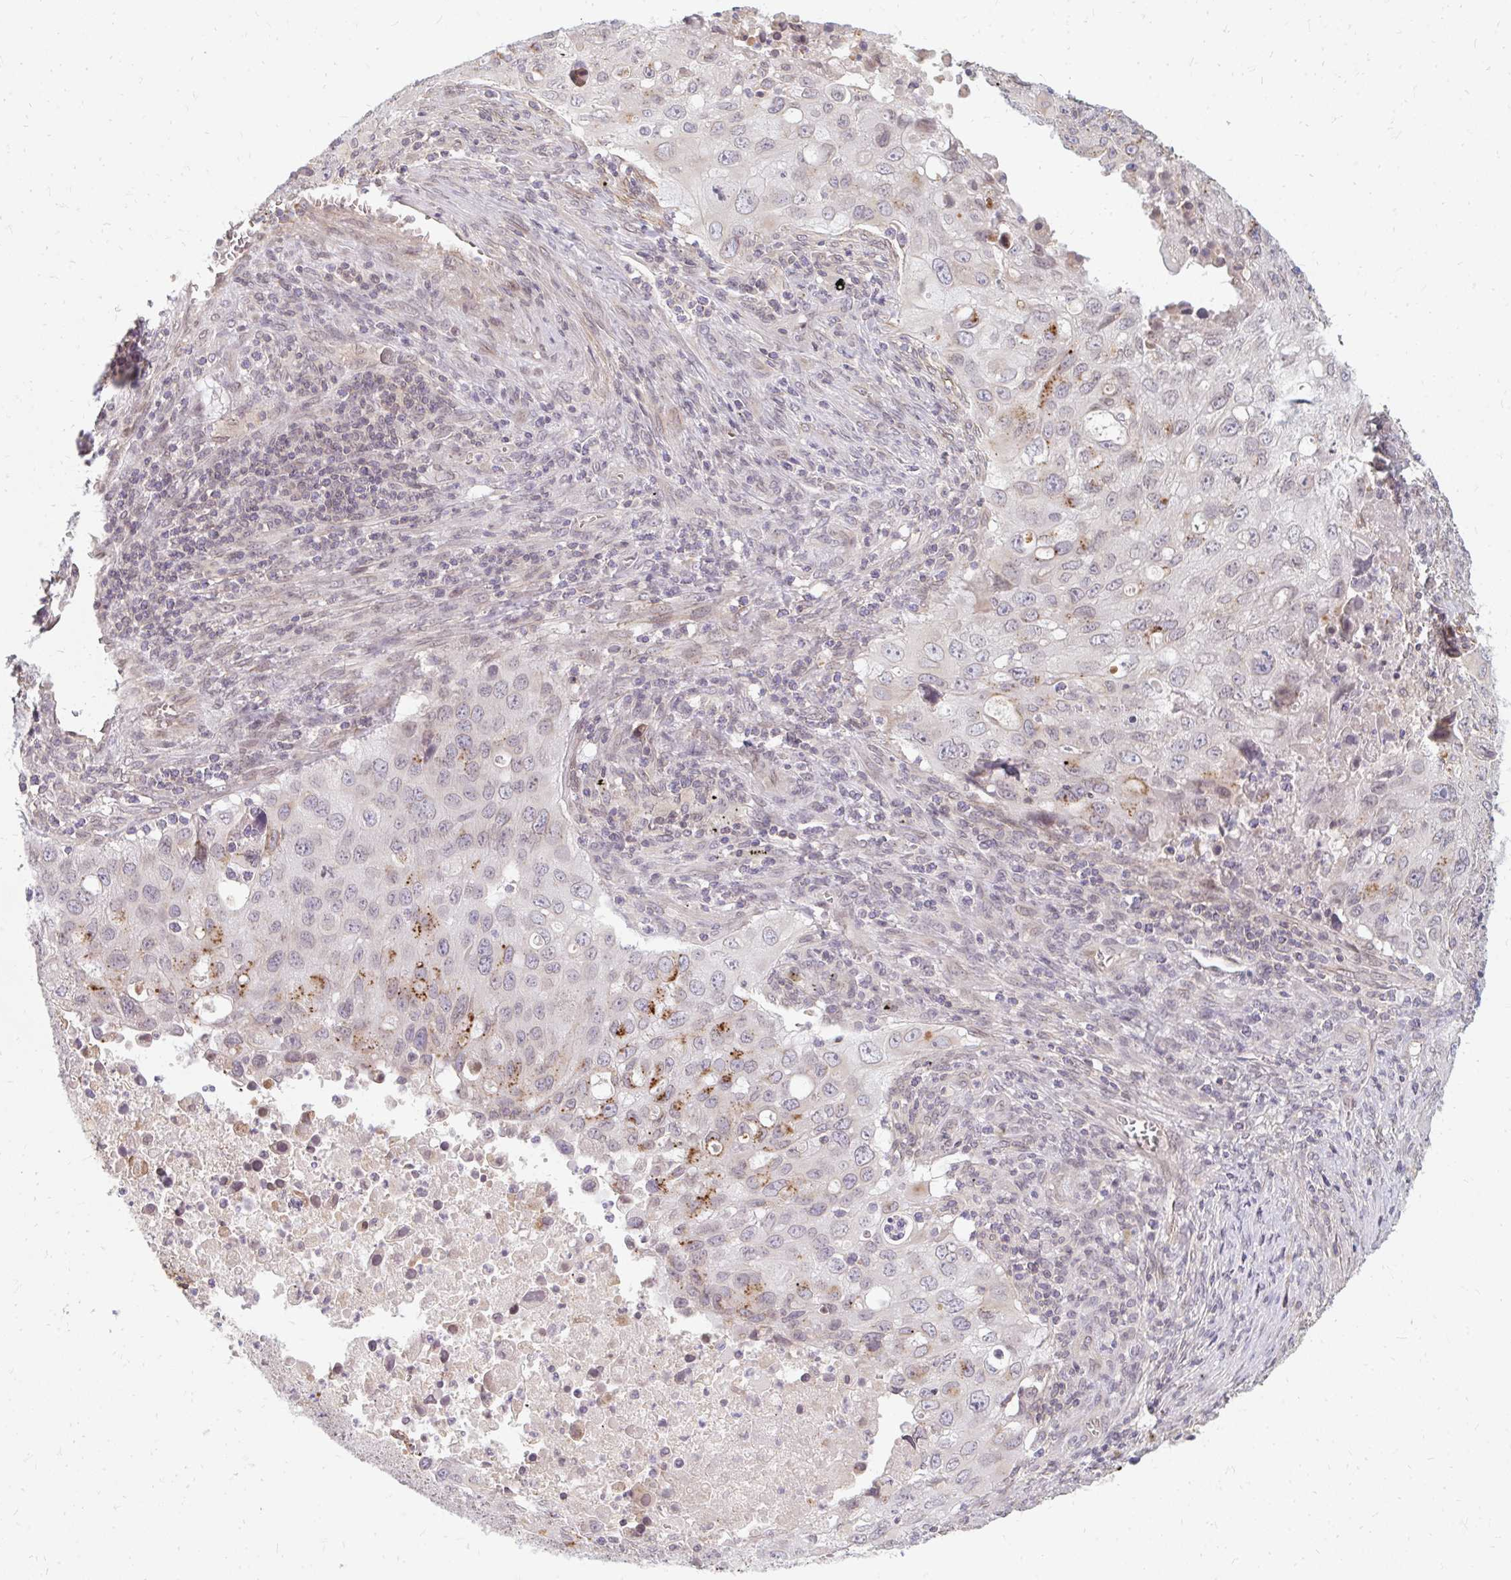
{"staining": {"intensity": "moderate", "quantity": "<25%", "location": "cytoplasmic/membranous"}, "tissue": "lung cancer", "cell_type": "Tumor cells", "image_type": "cancer", "snomed": [{"axis": "morphology", "description": "Adenocarcinoma, NOS"}, {"axis": "morphology", "description": "Adenocarcinoma, metastatic, NOS"}, {"axis": "topography", "description": "Lymph node"}, {"axis": "topography", "description": "Lung"}], "caption": "Approximately <25% of tumor cells in human metastatic adenocarcinoma (lung) demonstrate moderate cytoplasmic/membranous protein expression as visualized by brown immunohistochemical staining.", "gene": "GPC5", "patient": {"sex": "female", "age": 42}}